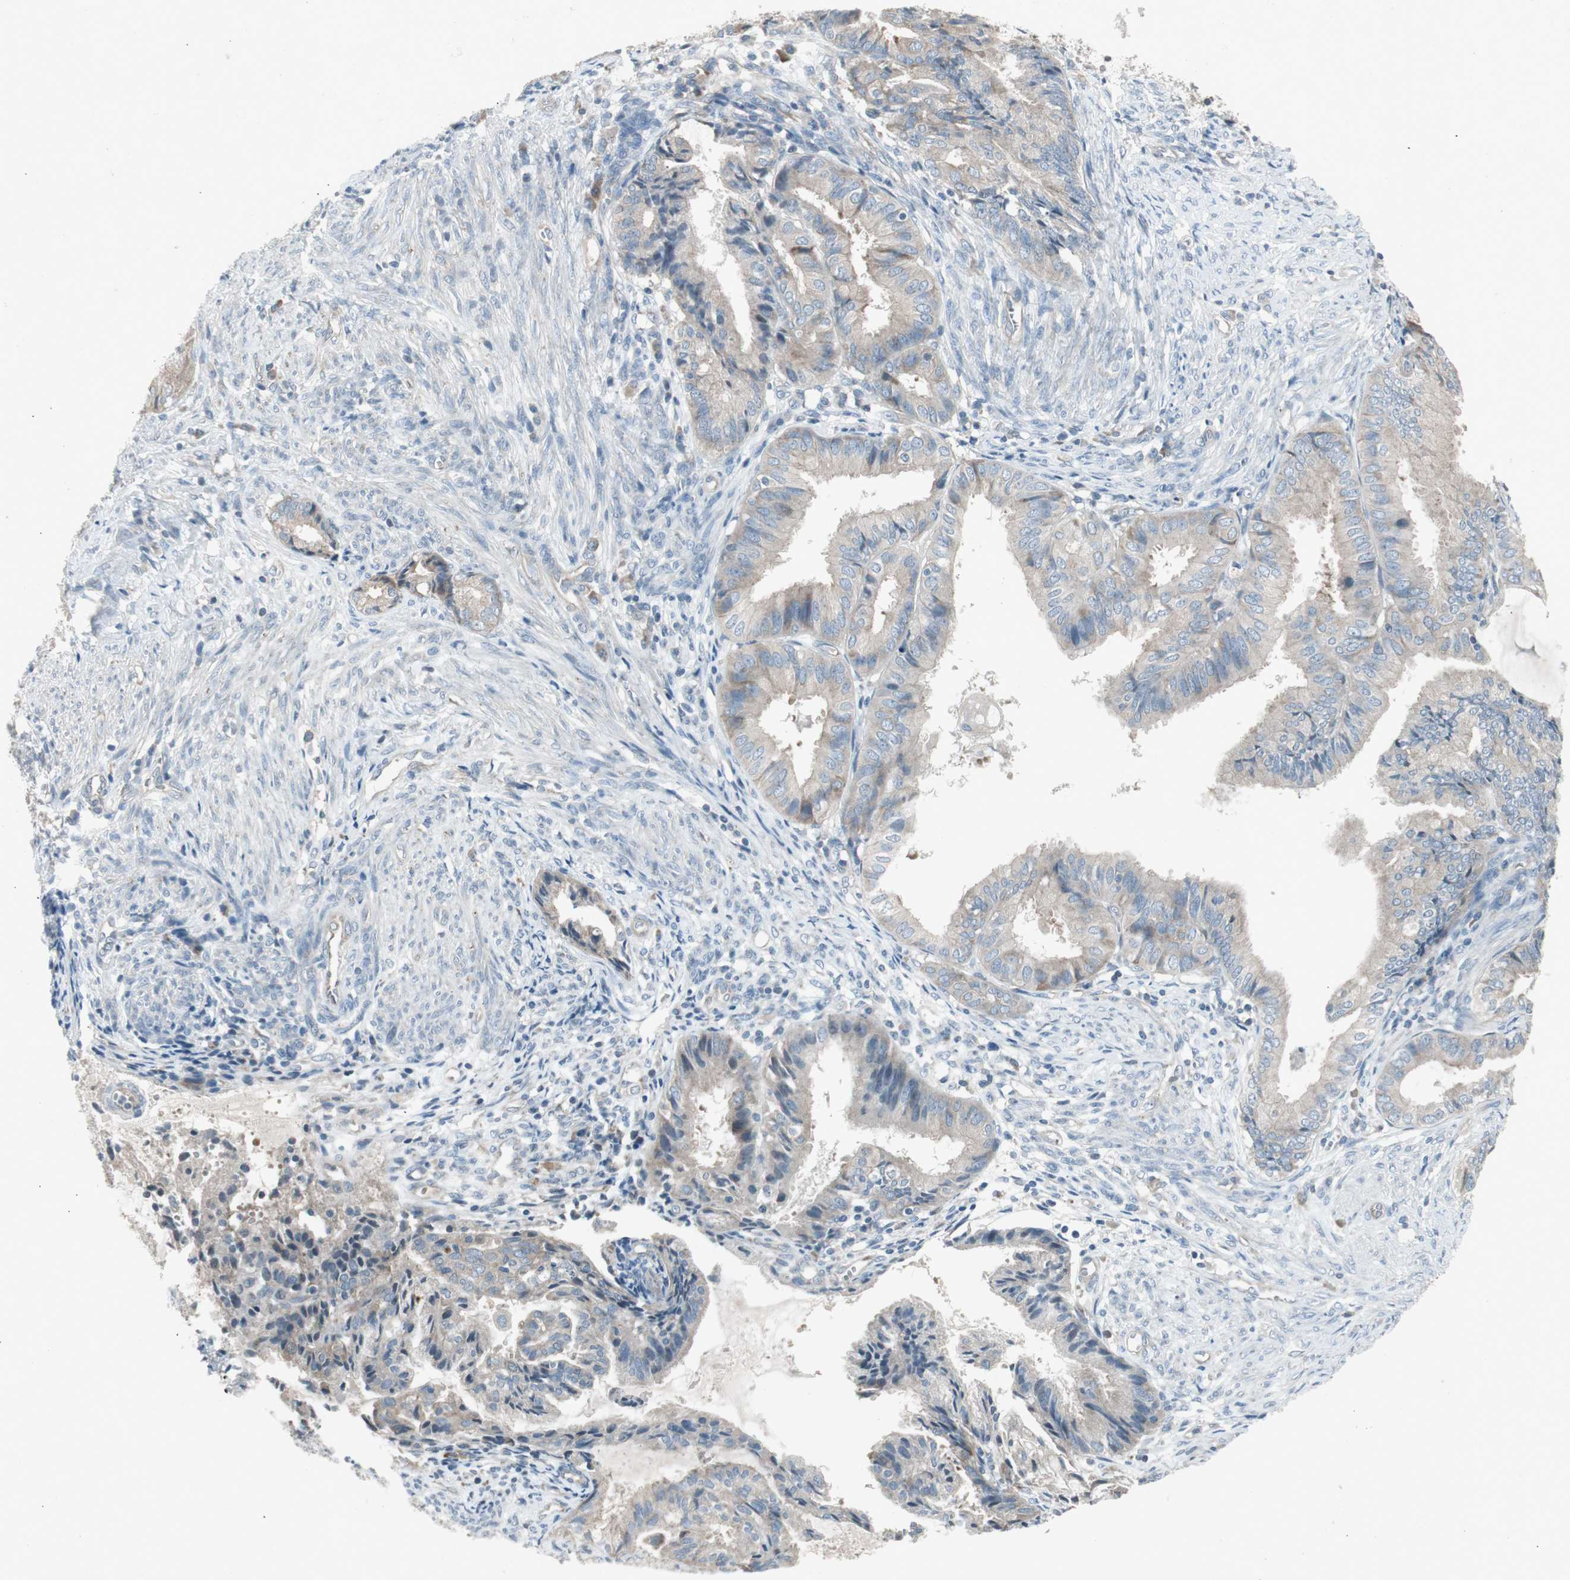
{"staining": {"intensity": "weak", "quantity": "25%-75%", "location": "cytoplasmic/membranous"}, "tissue": "endometrial cancer", "cell_type": "Tumor cells", "image_type": "cancer", "snomed": [{"axis": "morphology", "description": "Adenocarcinoma, NOS"}, {"axis": "topography", "description": "Endometrium"}], "caption": "Adenocarcinoma (endometrial) stained with a protein marker reveals weak staining in tumor cells.", "gene": "PANK2", "patient": {"sex": "female", "age": 86}}